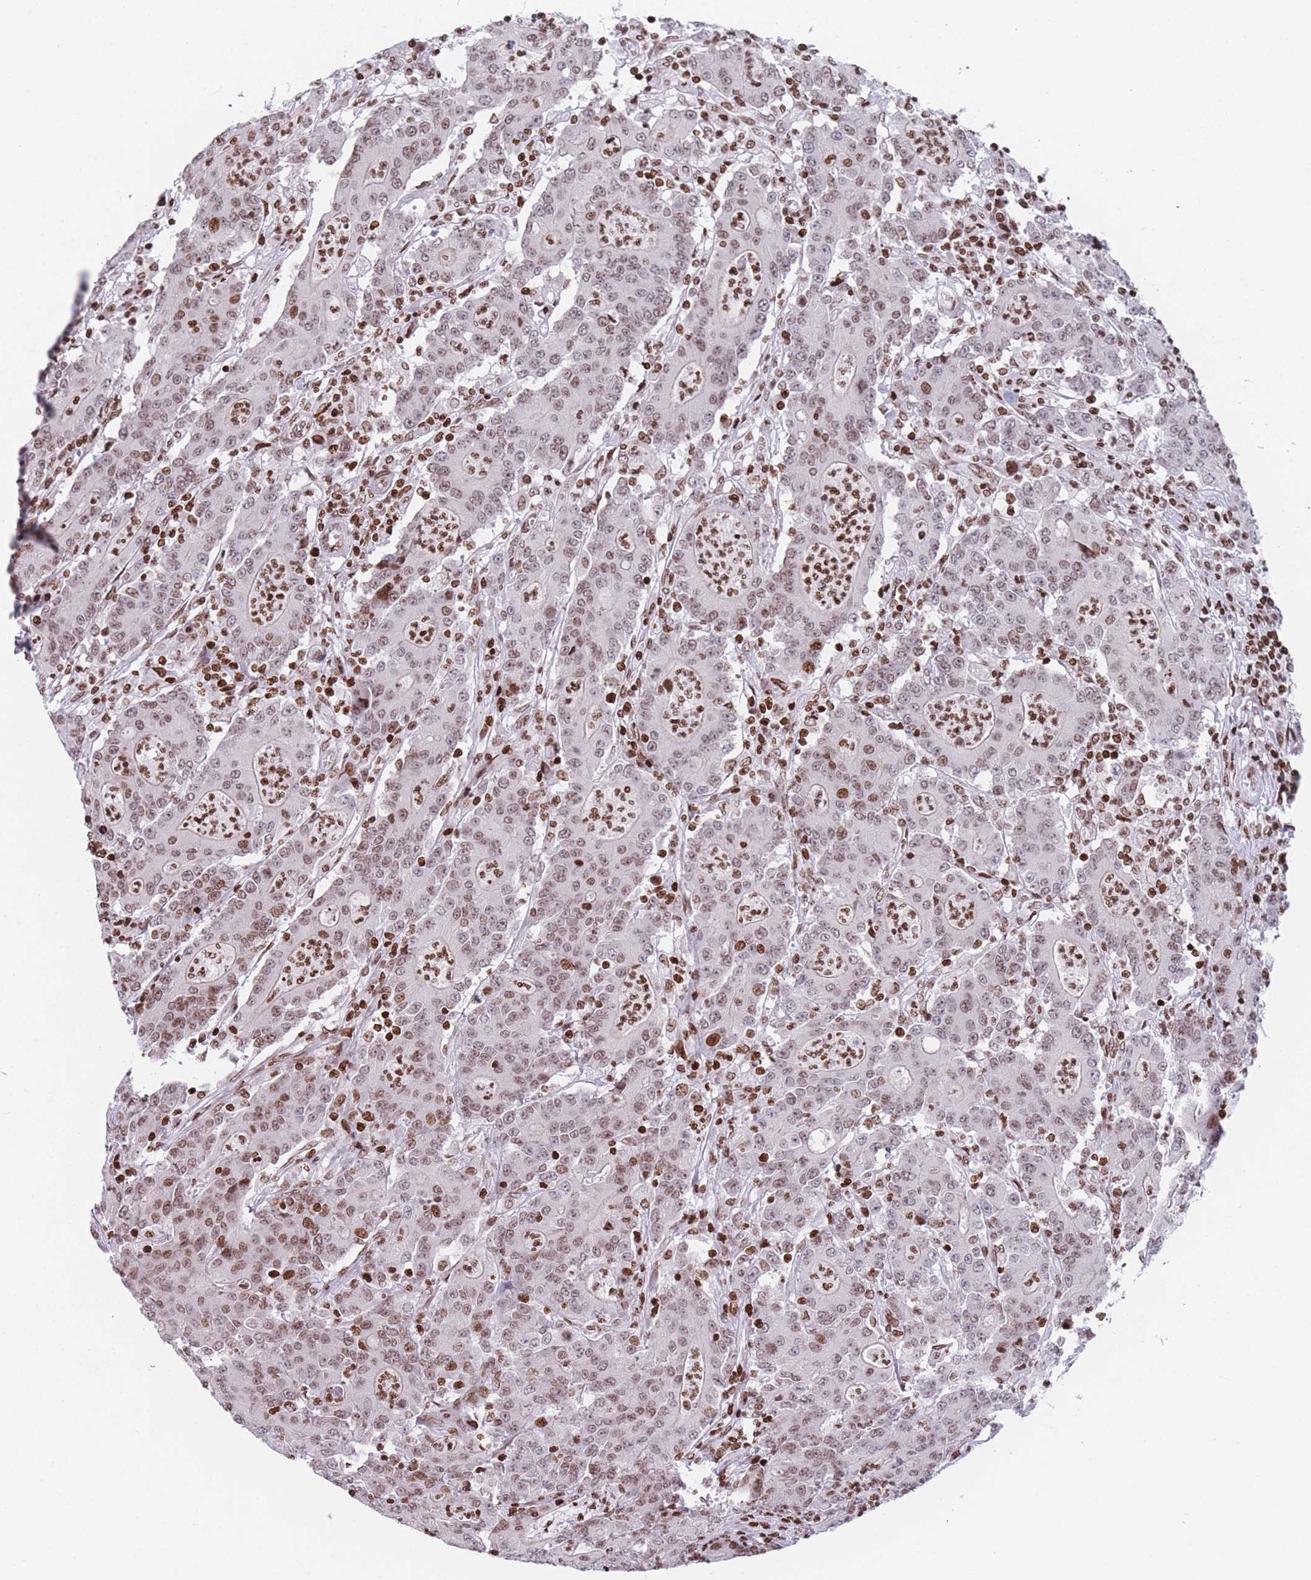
{"staining": {"intensity": "moderate", "quantity": ">75%", "location": "nuclear"}, "tissue": "colorectal cancer", "cell_type": "Tumor cells", "image_type": "cancer", "snomed": [{"axis": "morphology", "description": "Adenocarcinoma, NOS"}, {"axis": "topography", "description": "Colon"}], "caption": "About >75% of tumor cells in human colorectal cancer reveal moderate nuclear protein staining as visualized by brown immunohistochemical staining.", "gene": "AK9", "patient": {"sex": "male", "age": 83}}